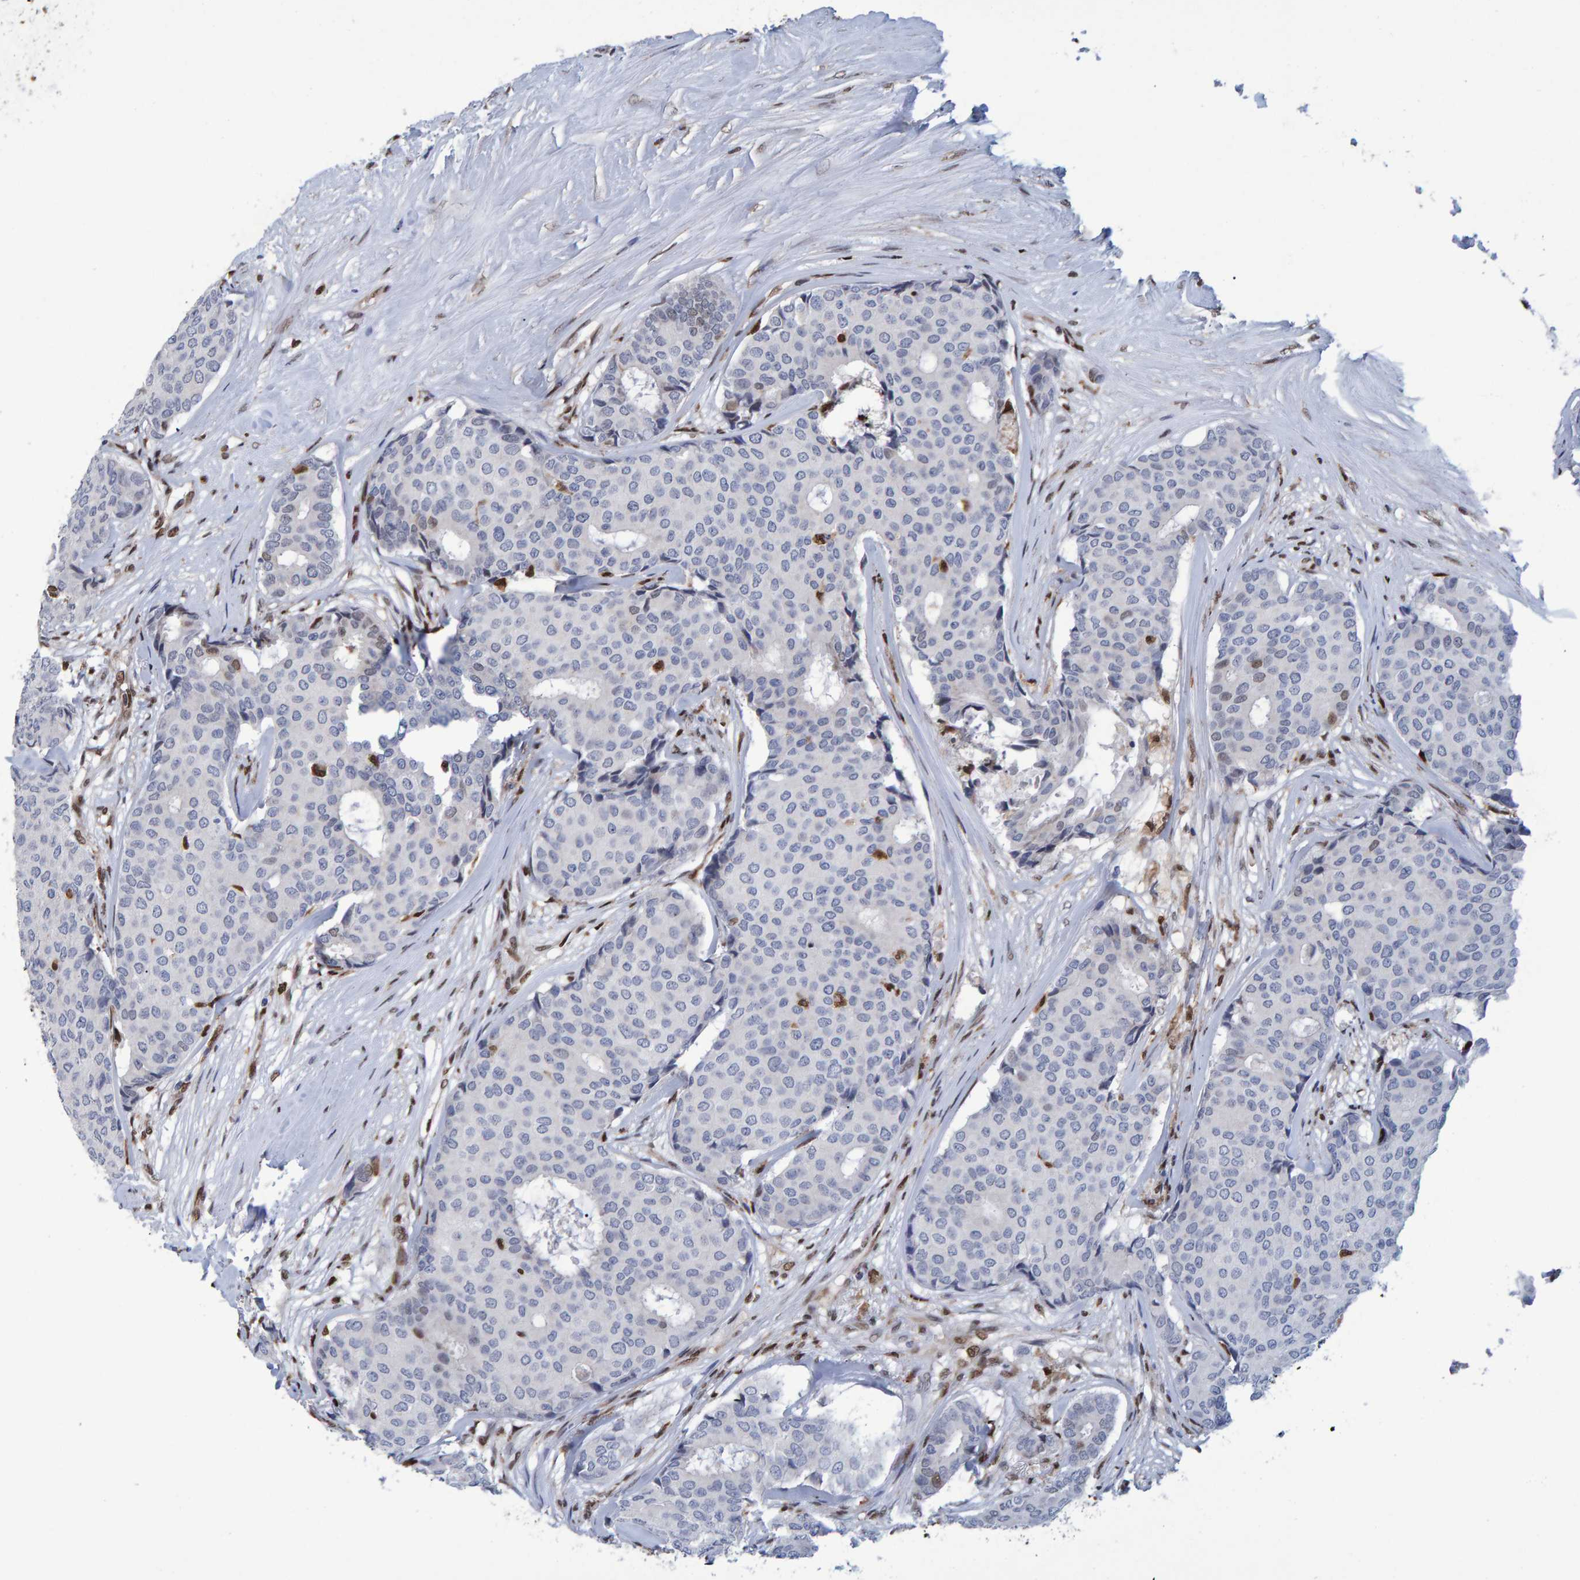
{"staining": {"intensity": "negative", "quantity": "none", "location": "none"}, "tissue": "breast cancer", "cell_type": "Tumor cells", "image_type": "cancer", "snomed": [{"axis": "morphology", "description": "Duct carcinoma"}, {"axis": "topography", "description": "Breast"}], "caption": "Breast intraductal carcinoma stained for a protein using immunohistochemistry displays no expression tumor cells.", "gene": "QKI", "patient": {"sex": "female", "age": 75}}